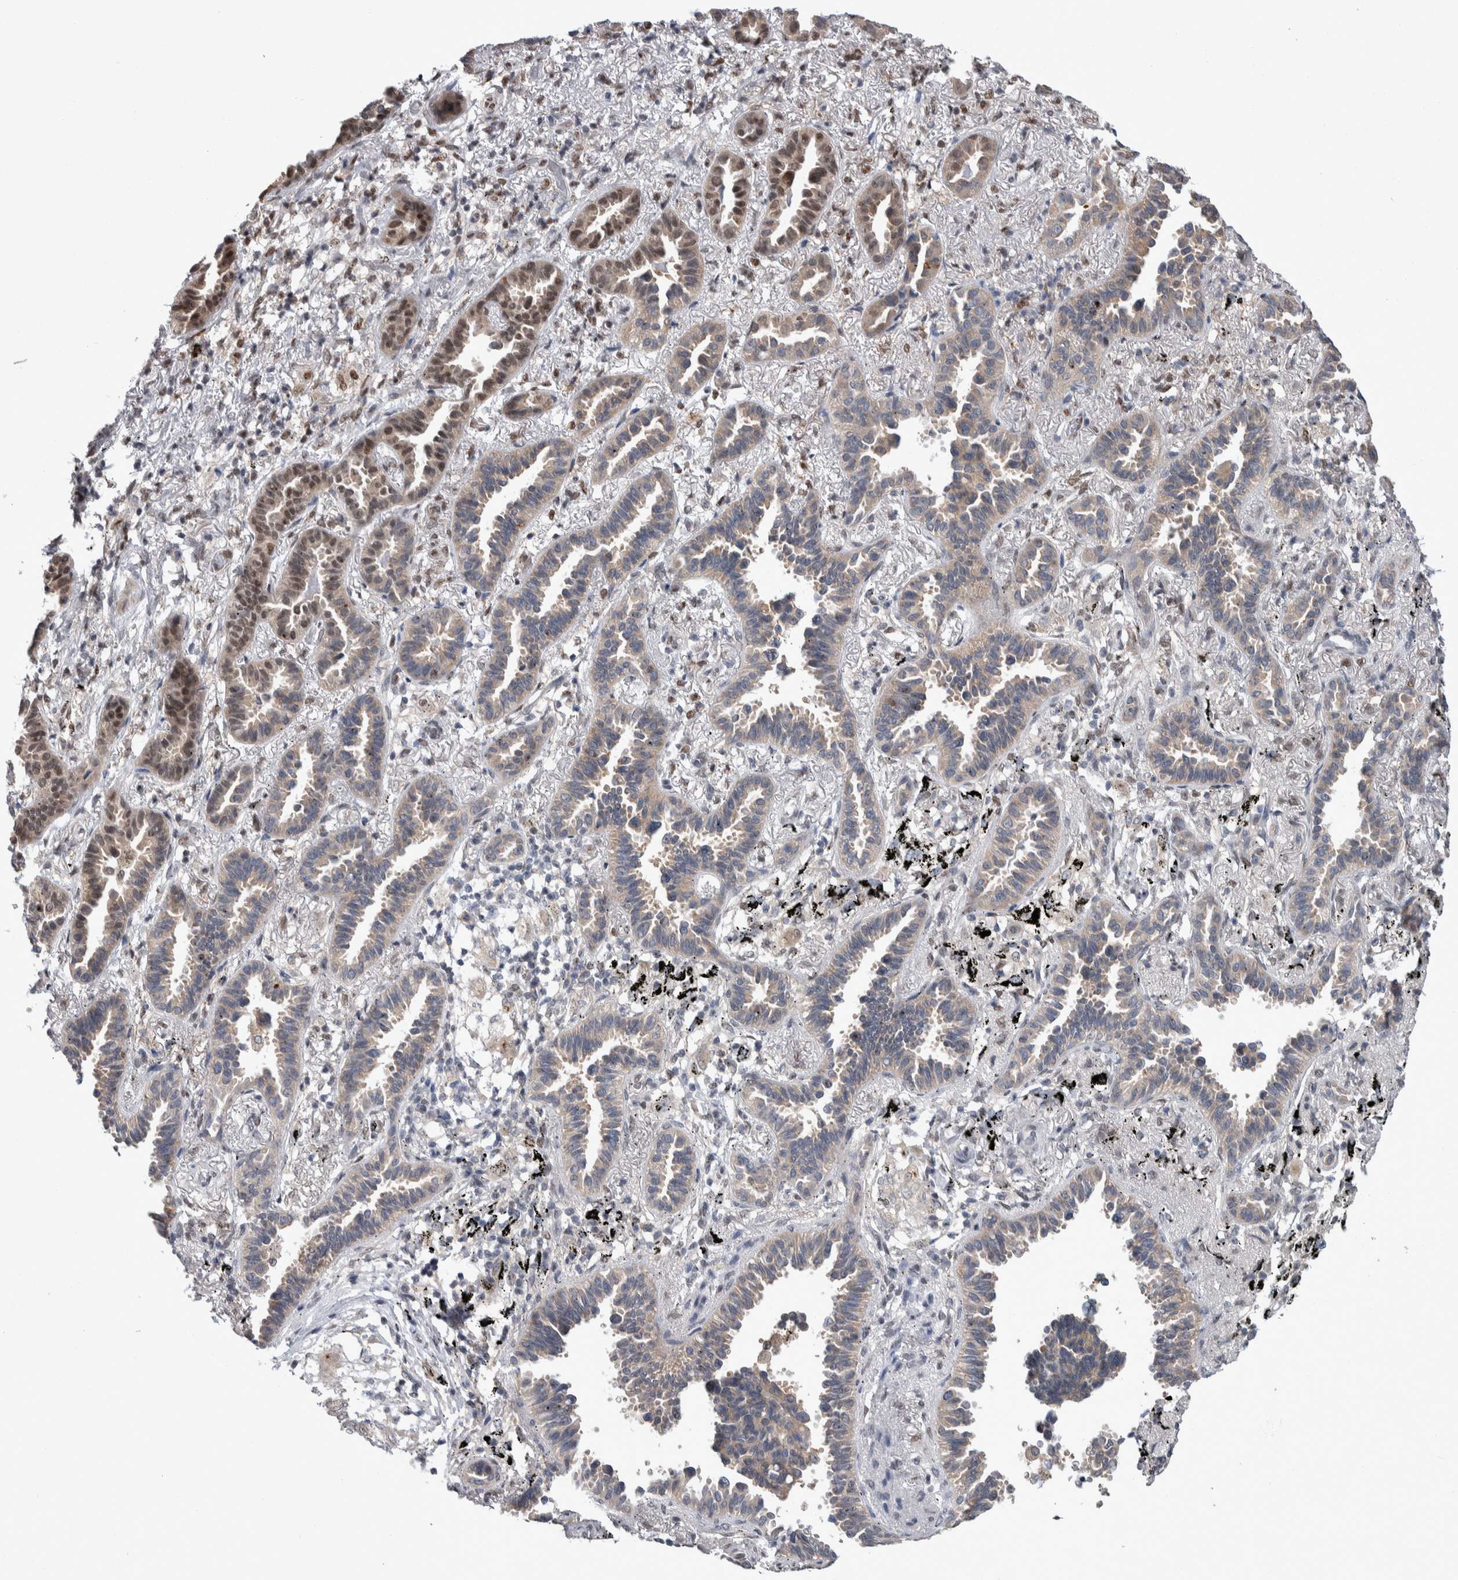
{"staining": {"intensity": "moderate", "quantity": "<25%", "location": "cytoplasmic/membranous,nuclear"}, "tissue": "lung cancer", "cell_type": "Tumor cells", "image_type": "cancer", "snomed": [{"axis": "morphology", "description": "Adenocarcinoma, NOS"}, {"axis": "topography", "description": "Lung"}], "caption": "Adenocarcinoma (lung) stained for a protein exhibits moderate cytoplasmic/membranous and nuclear positivity in tumor cells.", "gene": "TAX1BP1", "patient": {"sex": "male", "age": 59}}